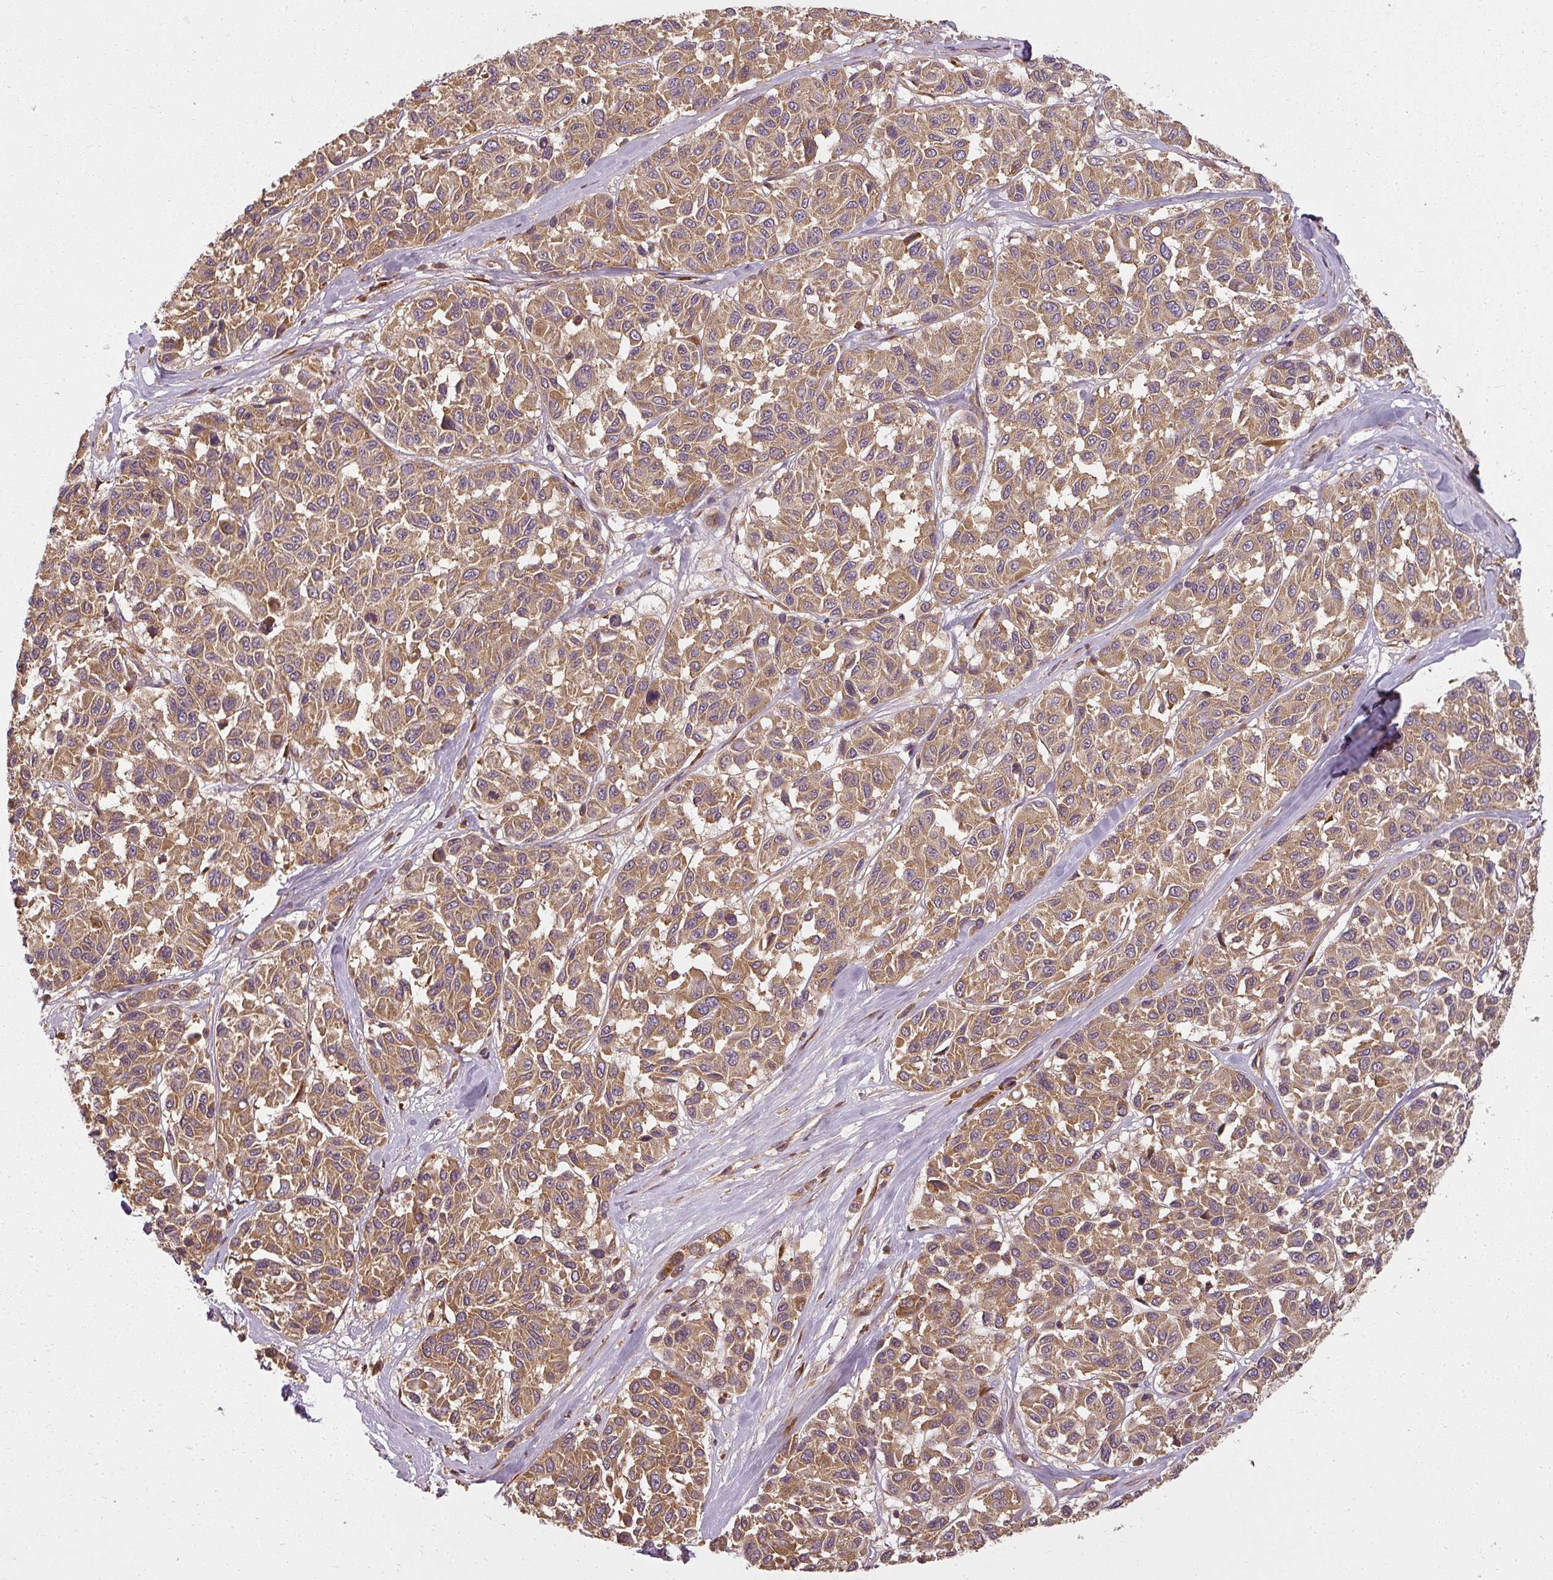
{"staining": {"intensity": "moderate", "quantity": ">75%", "location": "cytoplasmic/membranous,nuclear"}, "tissue": "melanoma", "cell_type": "Tumor cells", "image_type": "cancer", "snomed": [{"axis": "morphology", "description": "Malignant melanoma, NOS"}, {"axis": "topography", "description": "Skin"}], "caption": "Immunohistochemical staining of malignant melanoma reveals medium levels of moderate cytoplasmic/membranous and nuclear protein expression in approximately >75% of tumor cells.", "gene": "RPL24", "patient": {"sex": "female", "age": 66}}